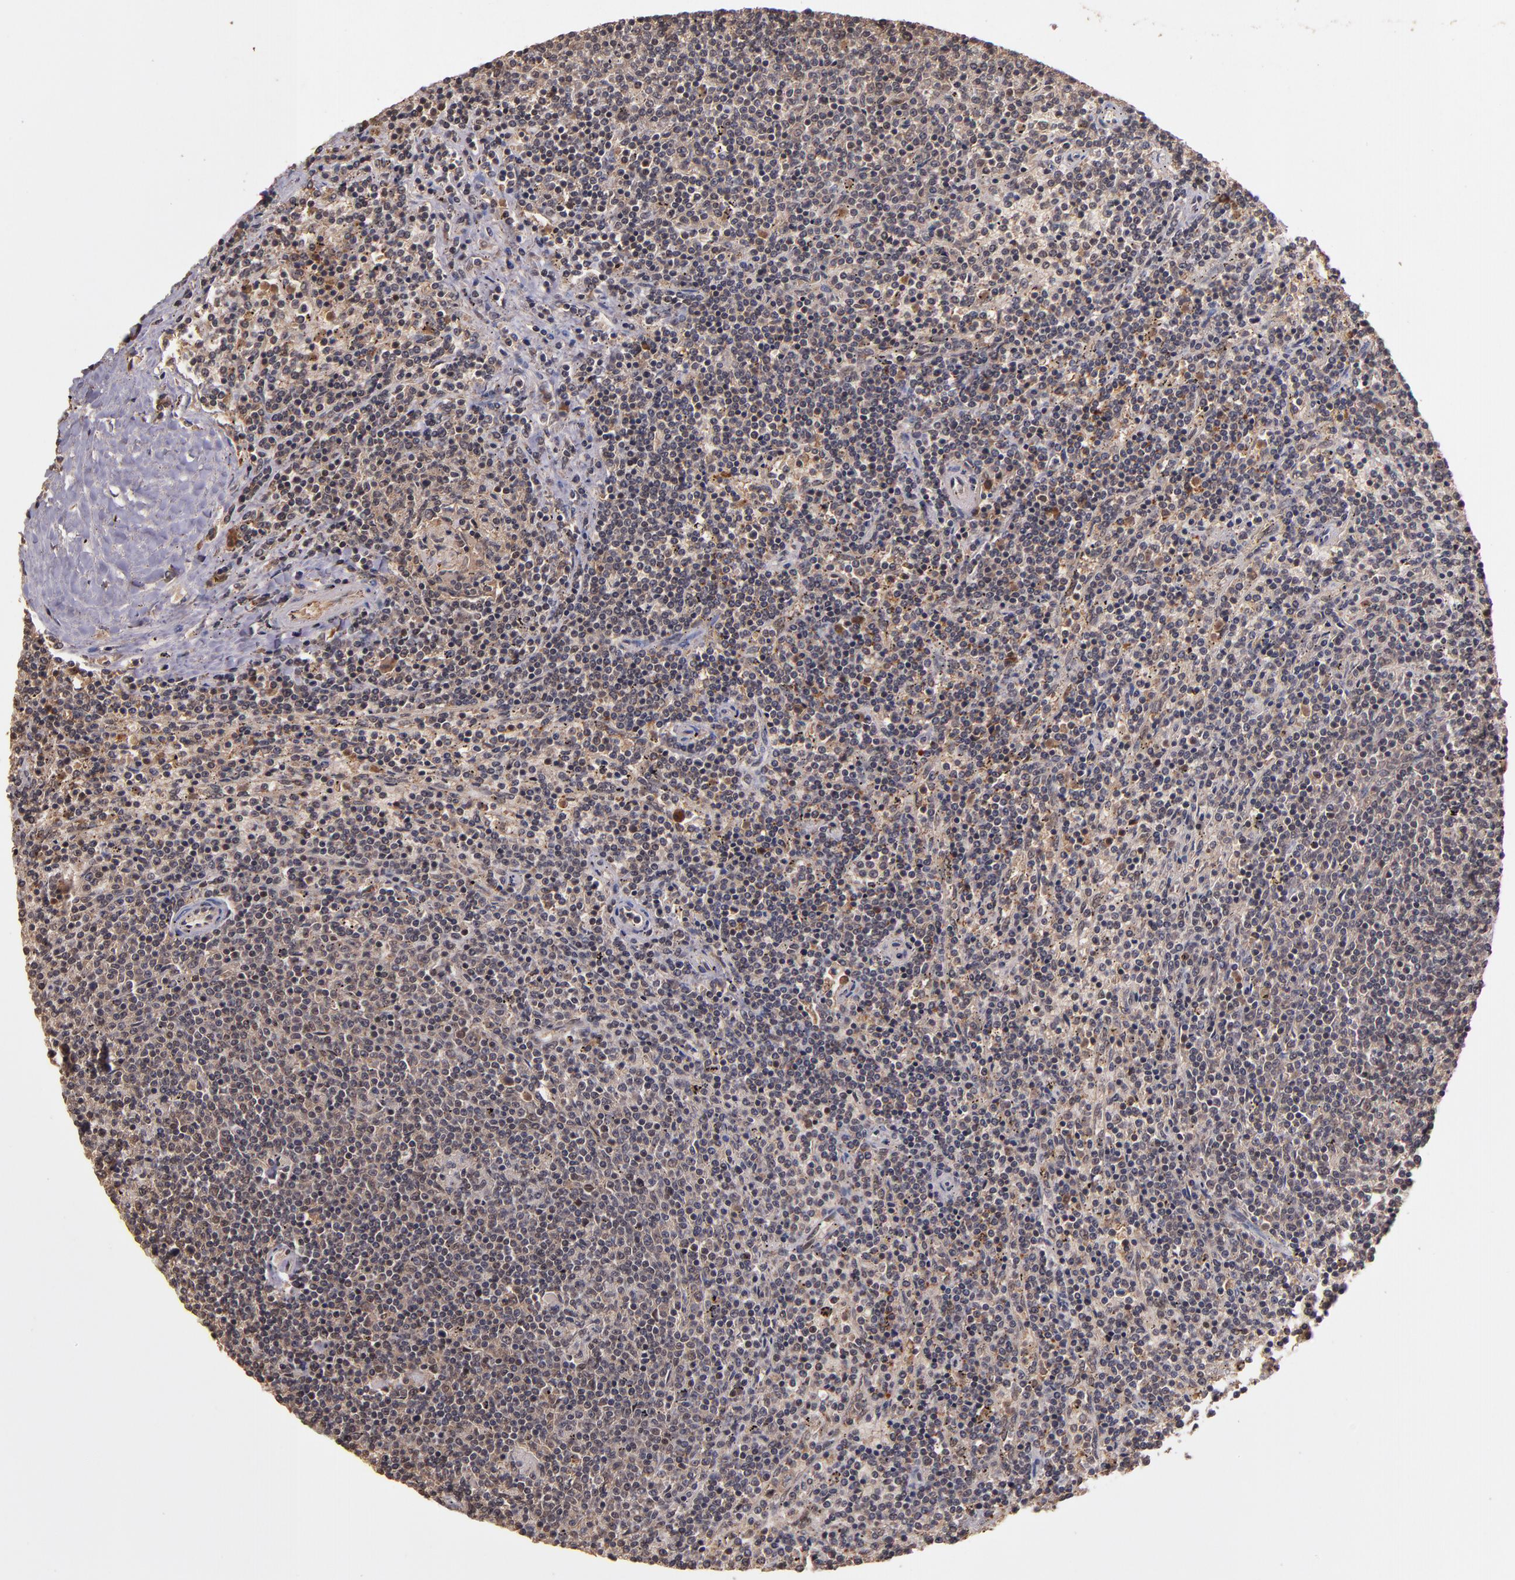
{"staining": {"intensity": "weak", "quantity": "<25%", "location": "cytoplasmic/membranous"}, "tissue": "lymphoma", "cell_type": "Tumor cells", "image_type": "cancer", "snomed": [{"axis": "morphology", "description": "Malignant lymphoma, non-Hodgkin's type, Low grade"}, {"axis": "topography", "description": "Spleen"}], "caption": "There is no significant positivity in tumor cells of lymphoma.", "gene": "RIOK3", "patient": {"sex": "female", "age": 50}}